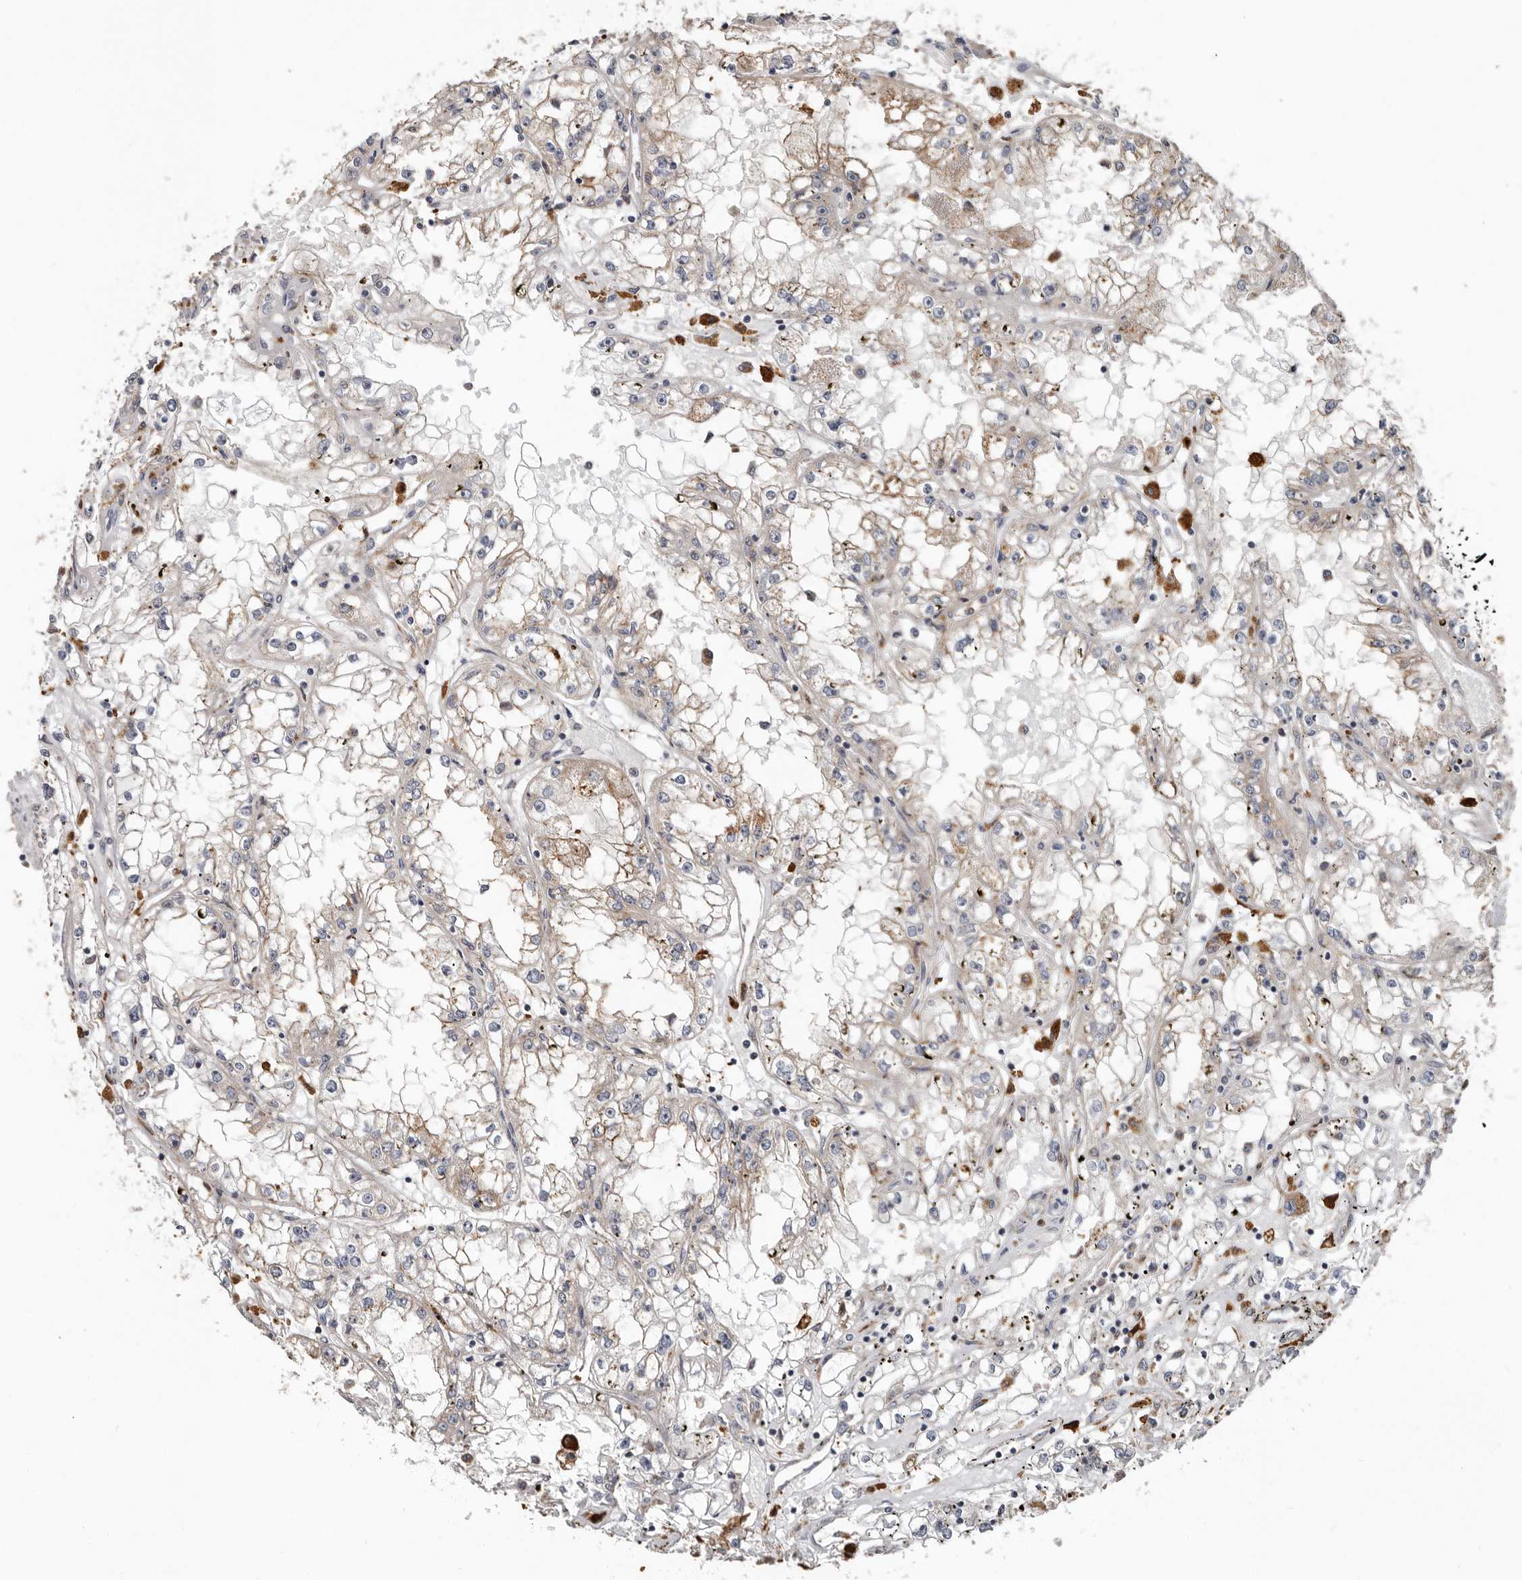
{"staining": {"intensity": "weak", "quantity": "<25%", "location": "cytoplasmic/membranous"}, "tissue": "renal cancer", "cell_type": "Tumor cells", "image_type": "cancer", "snomed": [{"axis": "morphology", "description": "Adenocarcinoma, NOS"}, {"axis": "topography", "description": "Kidney"}], "caption": "This is an immunohistochemistry photomicrograph of human renal cancer. There is no positivity in tumor cells.", "gene": "MRPL18", "patient": {"sex": "male", "age": 56}}